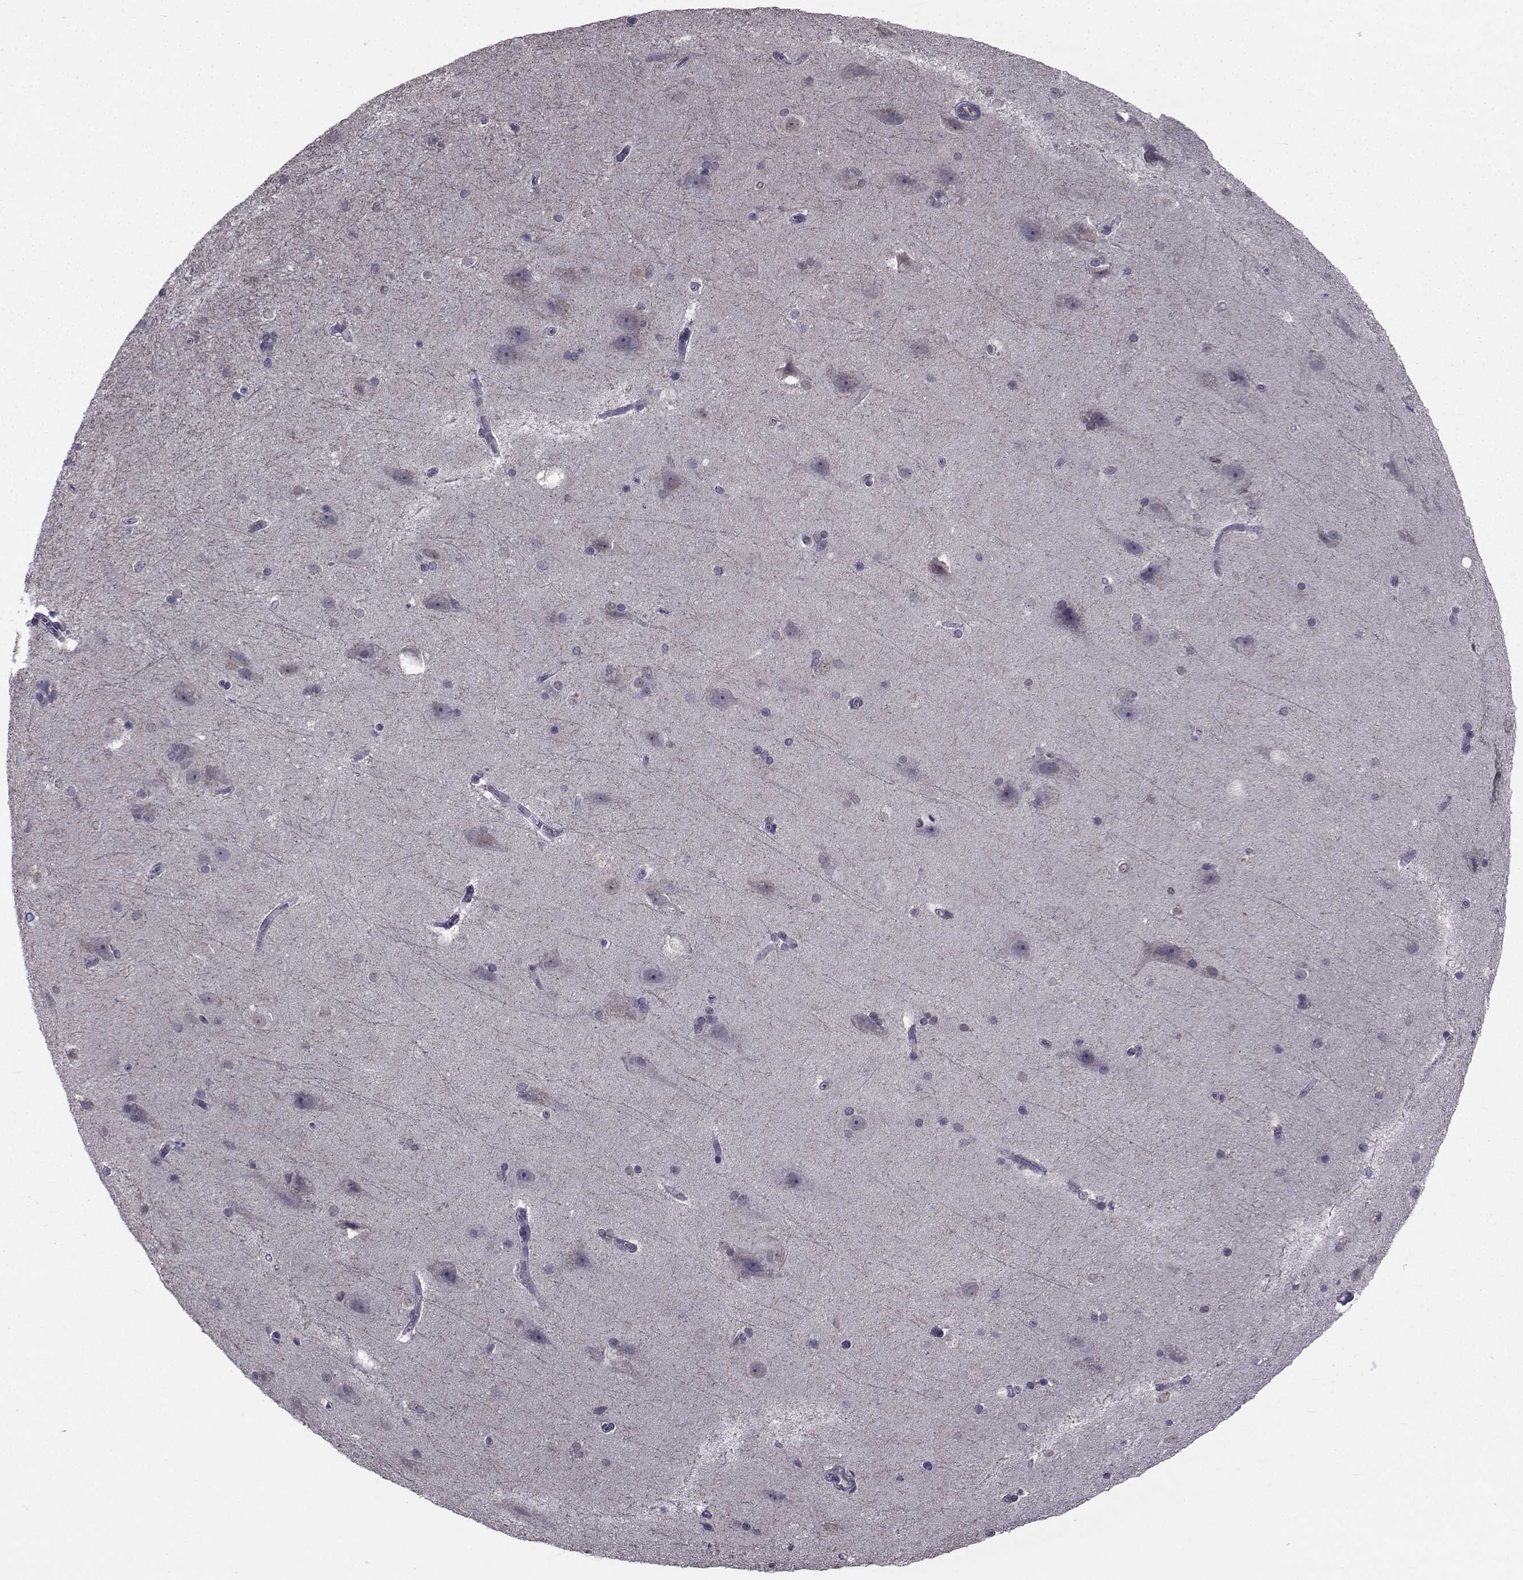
{"staining": {"intensity": "negative", "quantity": "none", "location": "none"}, "tissue": "hippocampus", "cell_type": "Glial cells", "image_type": "normal", "snomed": [{"axis": "morphology", "description": "Normal tissue, NOS"}, {"axis": "topography", "description": "Cerebral cortex"}, {"axis": "topography", "description": "Hippocampus"}], "caption": "This image is of normal hippocampus stained with immunohistochemistry to label a protein in brown with the nuclei are counter-stained blue. There is no staining in glial cells.", "gene": "CYP2S1", "patient": {"sex": "female", "age": 19}}